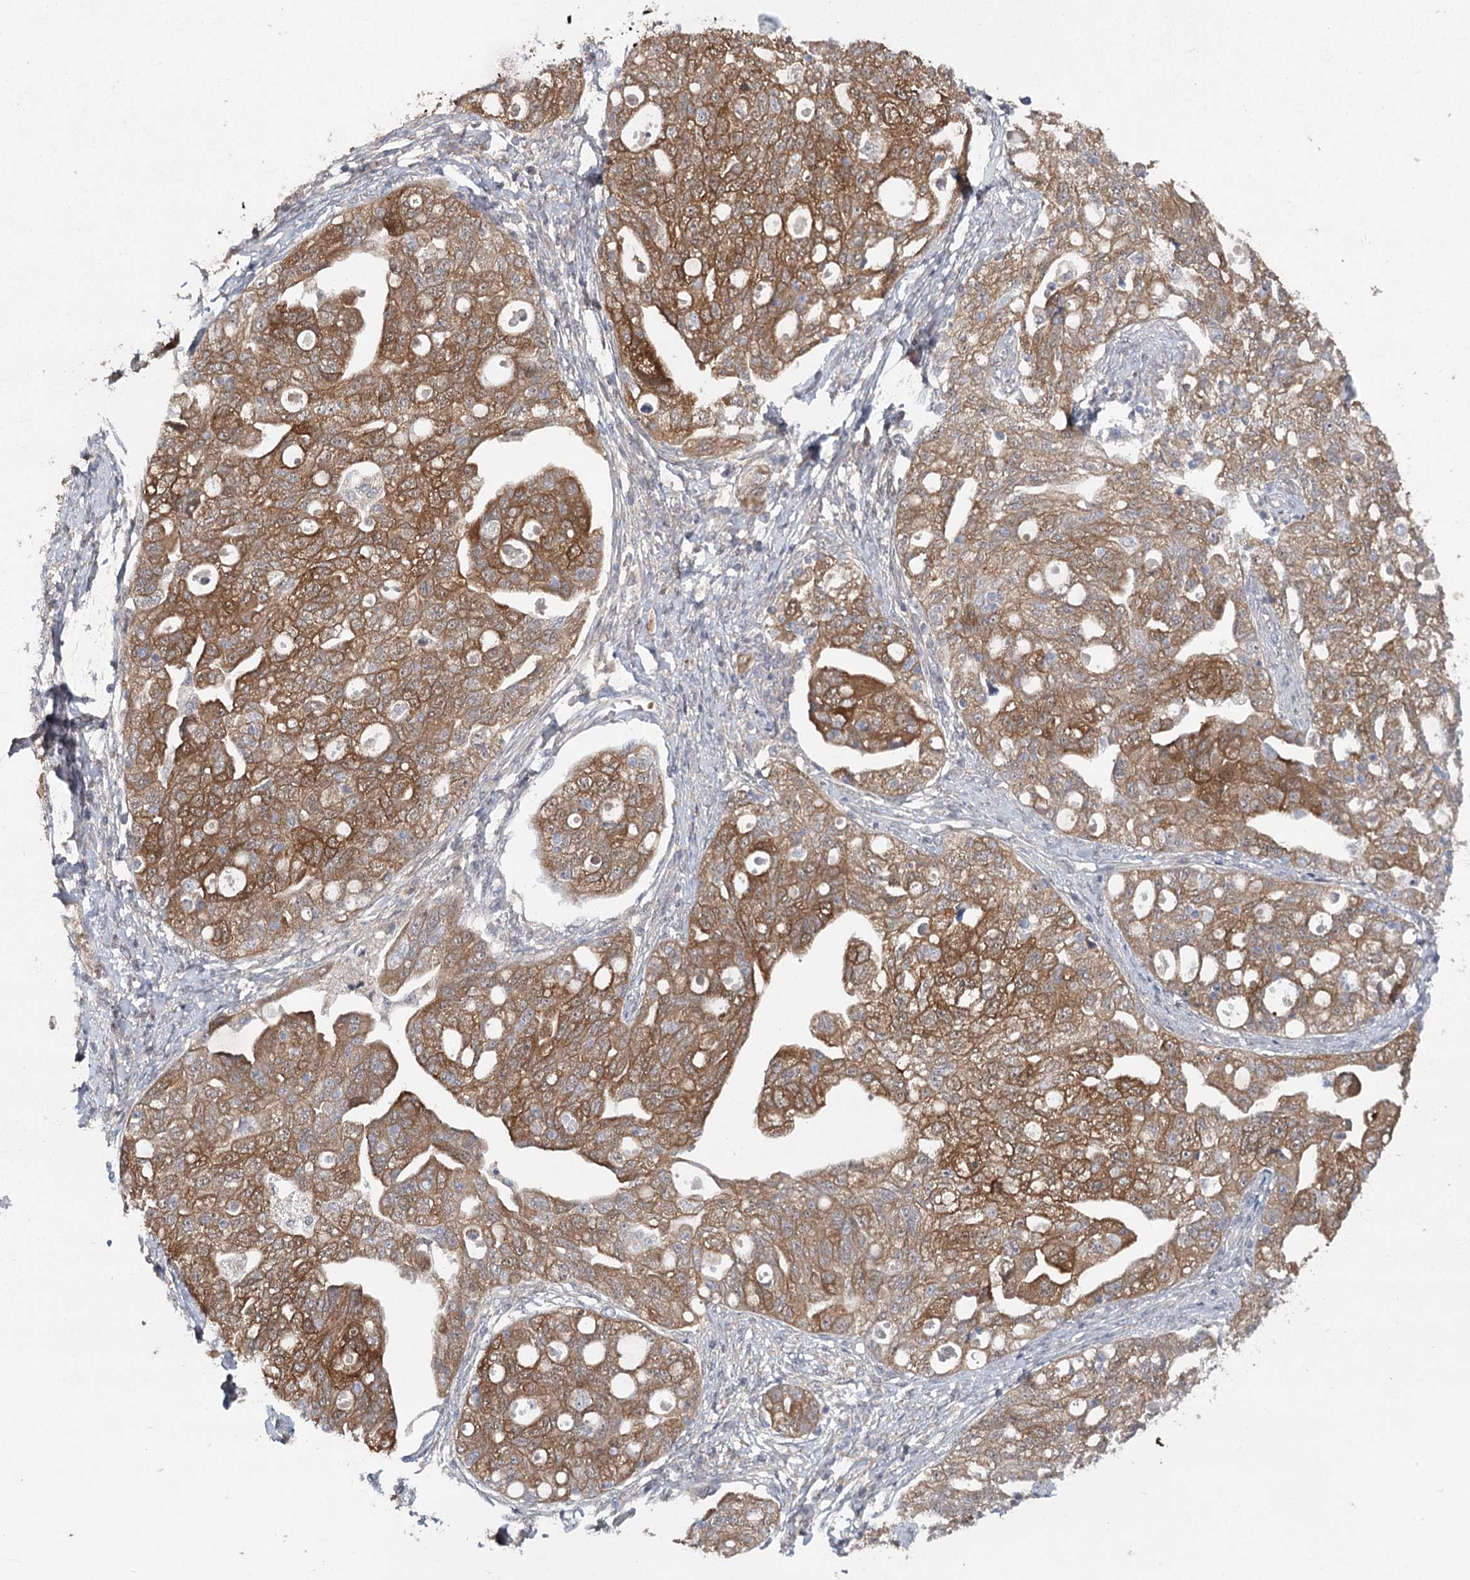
{"staining": {"intensity": "moderate", "quantity": ">75%", "location": "cytoplasmic/membranous"}, "tissue": "ovarian cancer", "cell_type": "Tumor cells", "image_type": "cancer", "snomed": [{"axis": "morphology", "description": "Carcinoma, NOS"}, {"axis": "morphology", "description": "Cystadenocarcinoma, serous, NOS"}, {"axis": "topography", "description": "Ovary"}], "caption": "Immunohistochemical staining of ovarian serous cystadenocarcinoma reveals medium levels of moderate cytoplasmic/membranous protein positivity in about >75% of tumor cells.", "gene": "MAP3K13", "patient": {"sex": "female", "age": 69}}